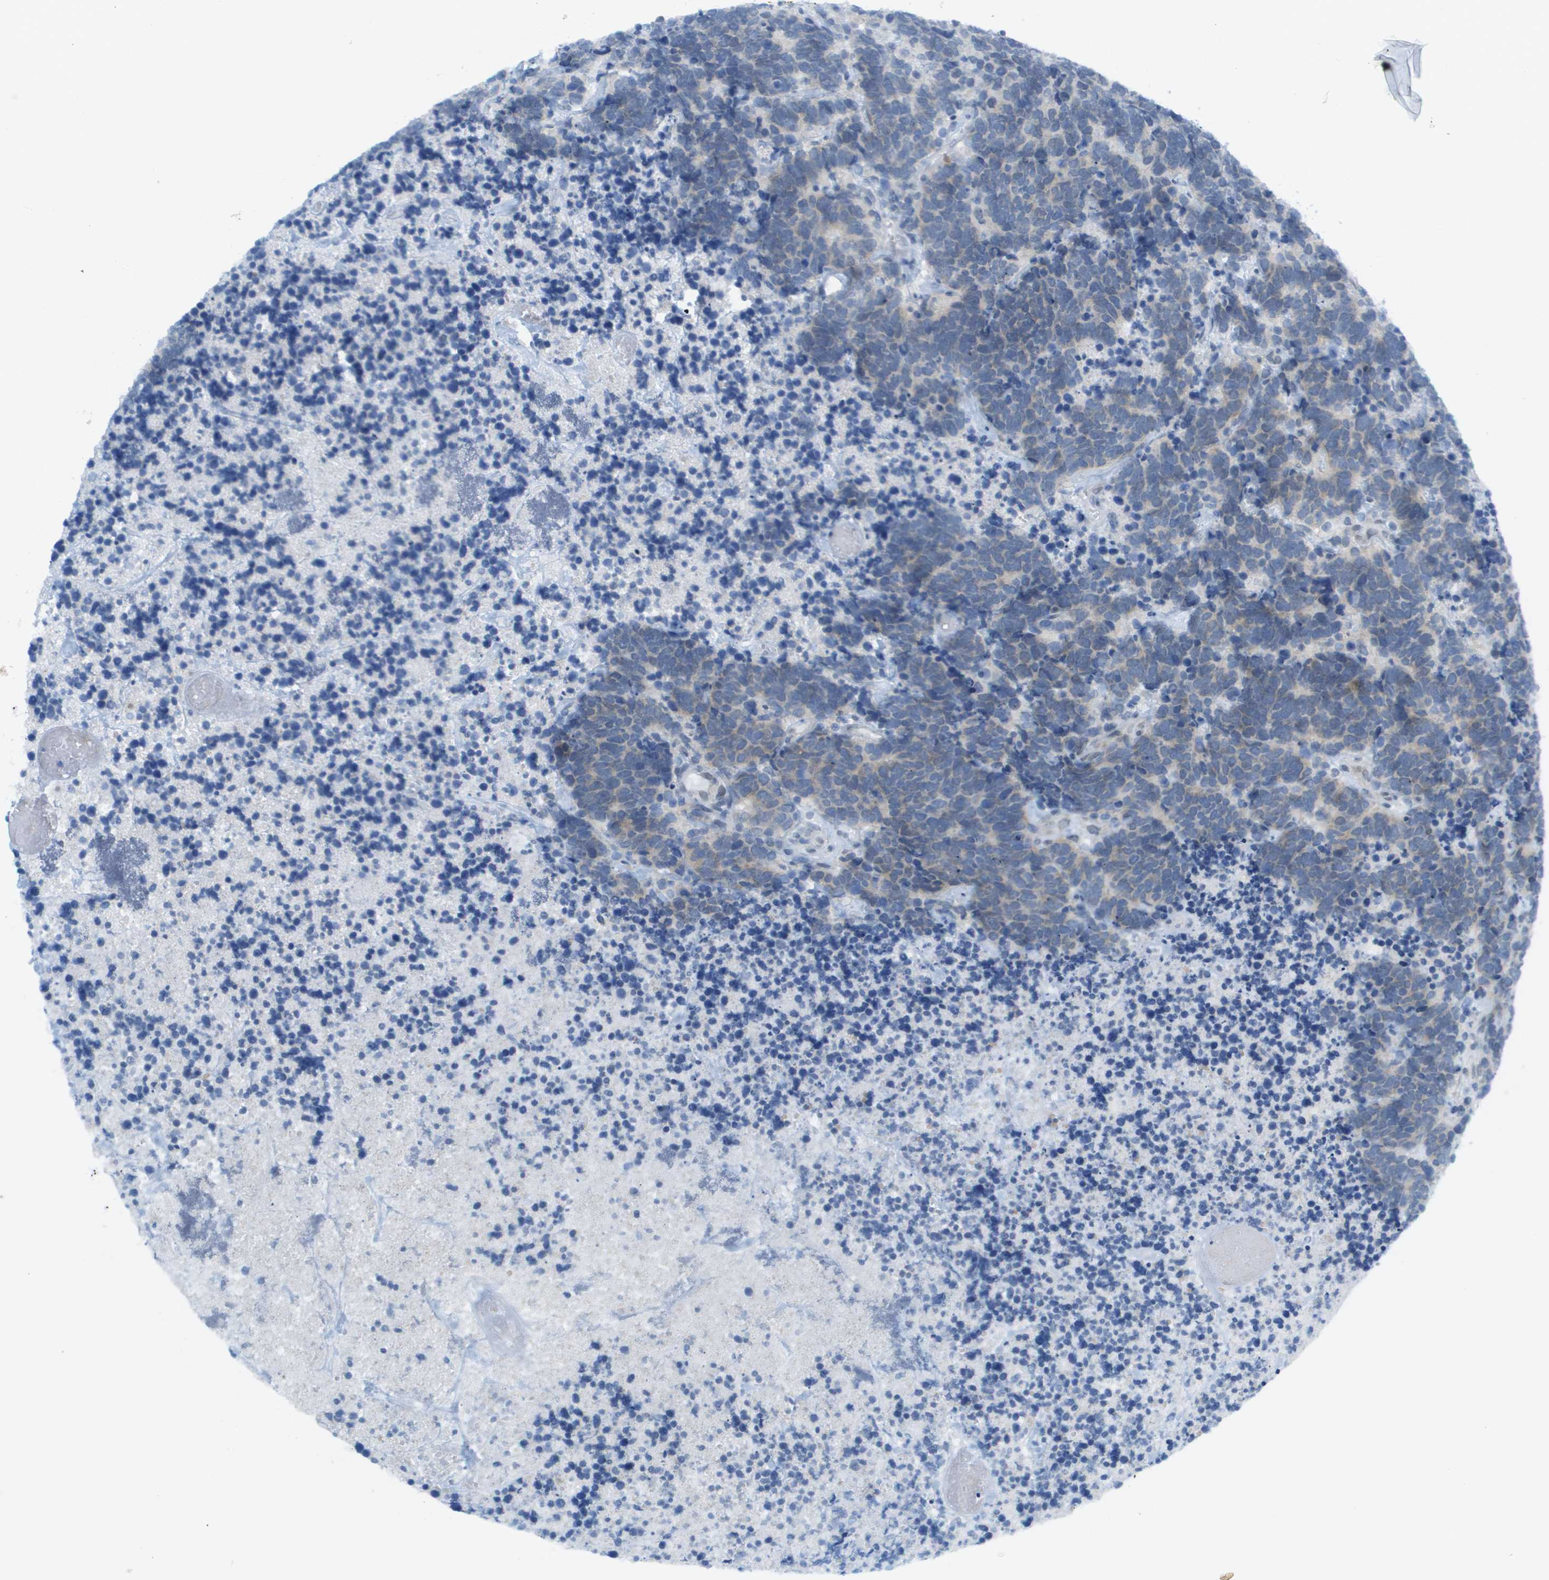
{"staining": {"intensity": "weak", "quantity": "<25%", "location": "cytoplasmic/membranous"}, "tissue": "carcinoid", "cell_type": "Tumor cells", "image_type": "cancer", "snomed": [{"axis": "morphology", "description": "Carcinoma, NOS"}, {"axis": "morphology", "description": "Carcinoid, malignant, NOS"}, {"axis": "topography", "description": "Urinary bladder"}], "caption": "An image of human carcinoma is negative for staining in tumor cells. (DAB immunohistochemistry (IHC) visualized using brightfield microscopy, high magnification).", "gene": "CACNB4", "patient": {"sex": "male", "age": 57}}